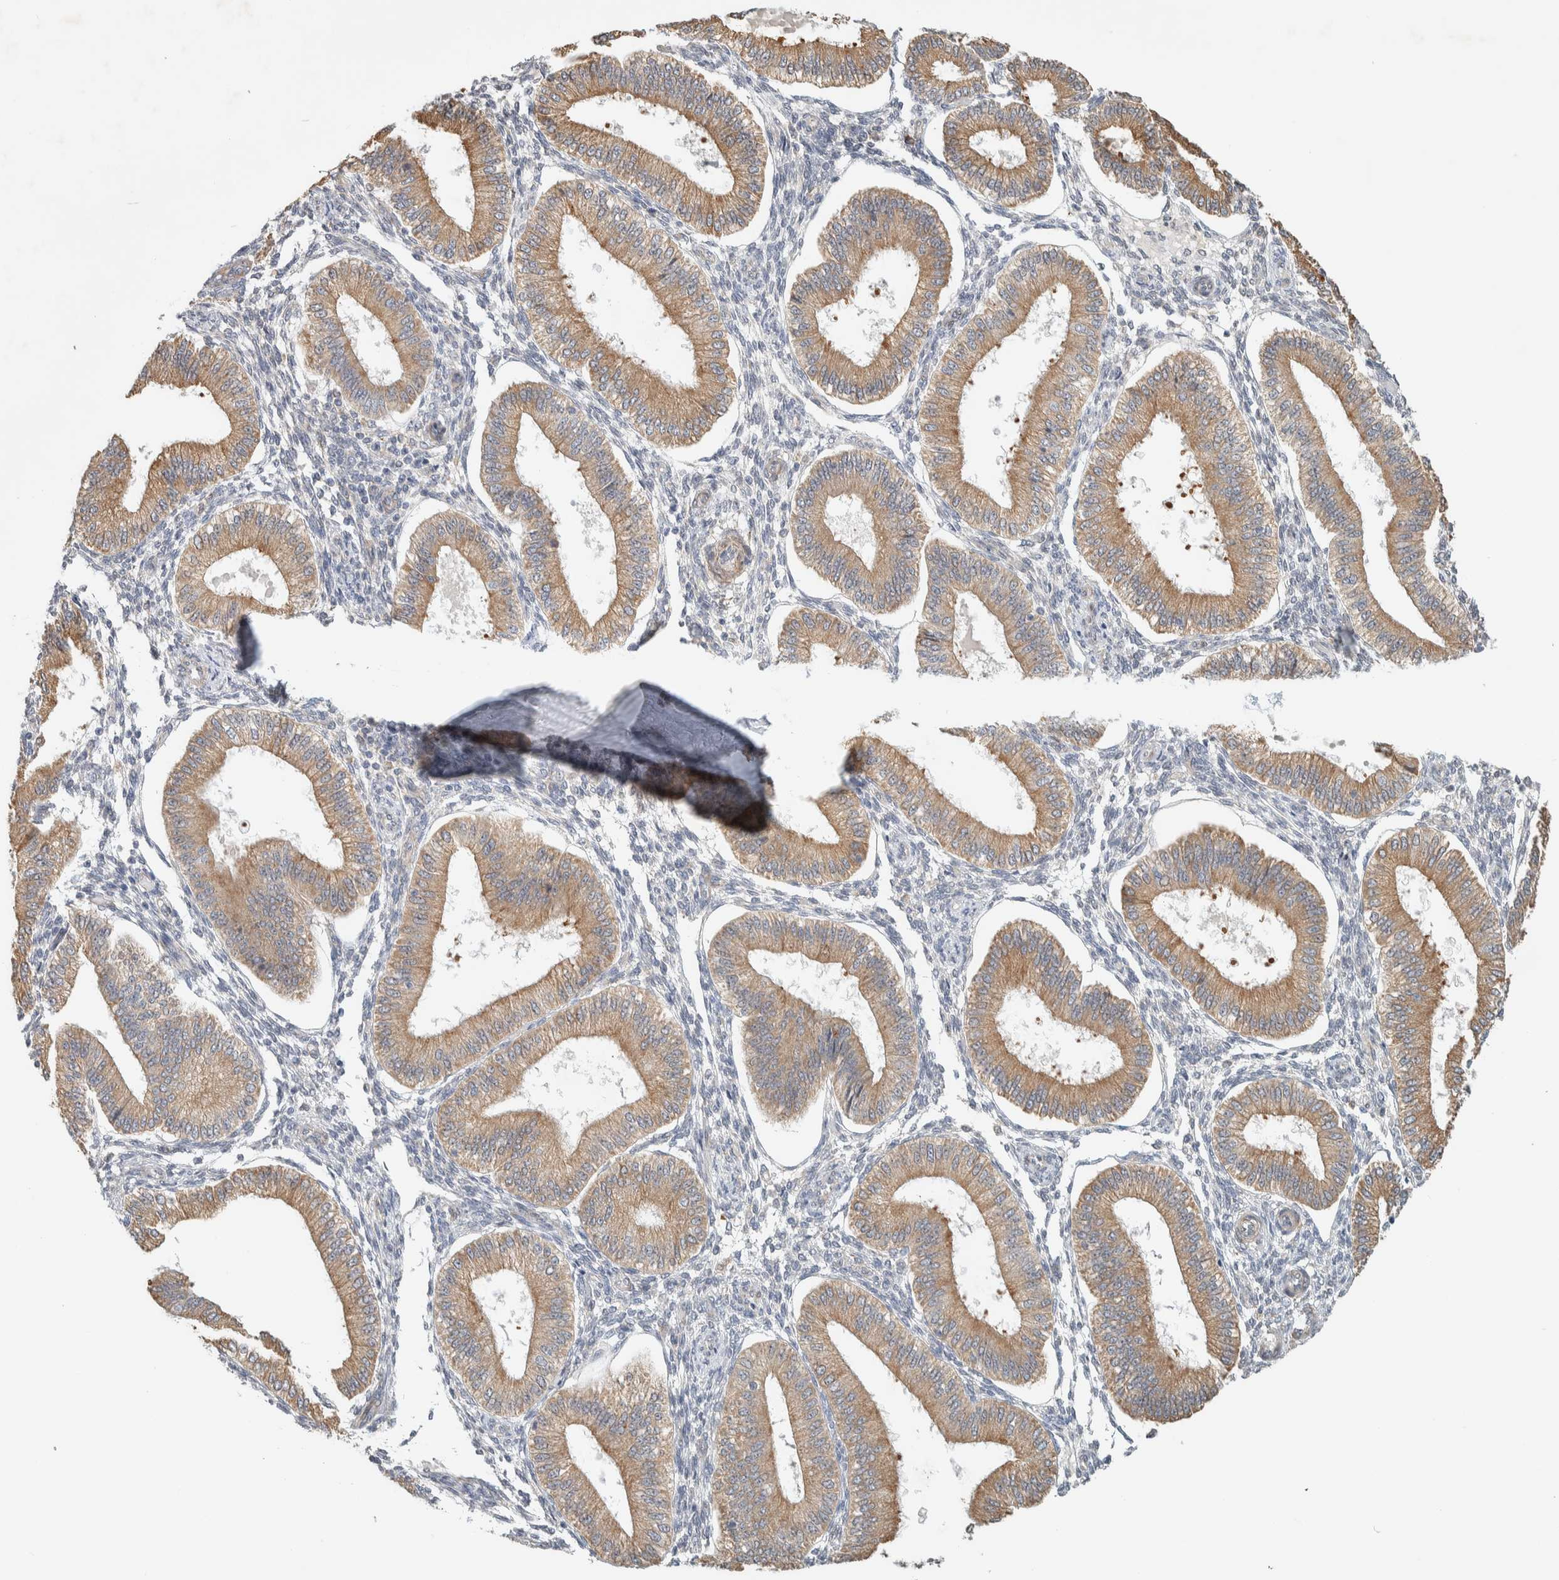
{"staining": {"intensity": "negative", "quantity": "none", "location": "none"}, "tissue": "endometrium", "cell_type": "Cells in endometrial stroma", "image_type": "normal", "snomed": [{"axis": "morphology", "description": "Normal tissue, NOS"}, {"axis": "topography", "description": "Endometrium"}], "caption": "Immunohistochemistry (IHC) image of benign human endometrium stained for a protein (brown), which shows no positivity in cells in endometrial stroma.", "gene": "KLHL40", "patient": {"sex": "female", "age": 39}}